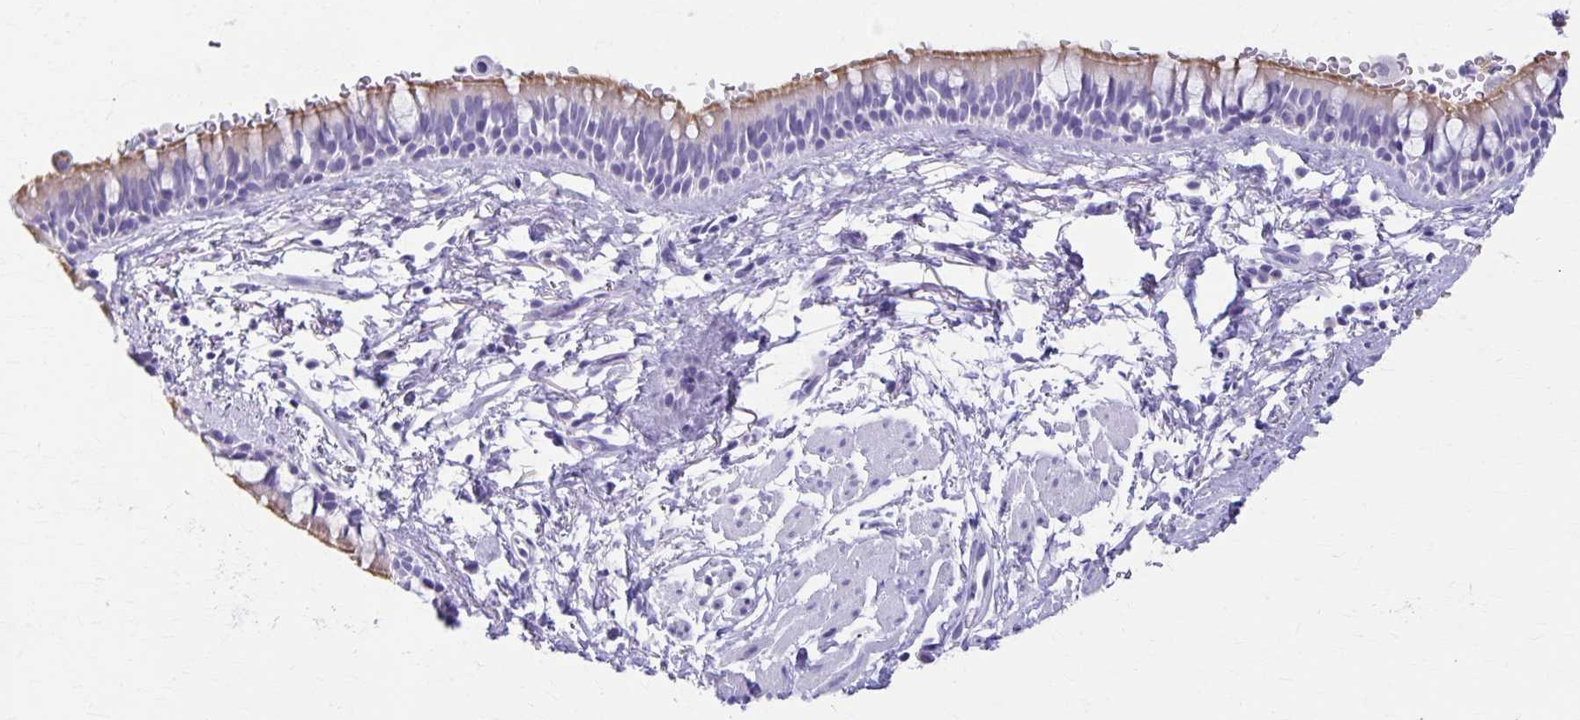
{"staining": {"intensity": "moderate", "quantity": "25%-75%", "location": "cytoplasmic/membranous"}, "tissue": "bronchus", "cell_type": "Respiratory epithelial cells", "image_type": "normal", "snomed": [{"axis": "morphology", "description": "Normal tissue, NOS"}, {"axis": "topography", "description": "Lymph node"}, {"axis": "topography", "description": "Cartilage tissue"}, {"axis": "topography", "description": "Bronchus"}], "caption": "Immunohistochemistry (IHC) photomicrograph of unremarkable human bronchus stained for a protein (brown), which exhibits medium levels of moderate cytoplasmic/membranous expression in approximately 25%-75% of respiratory epithelial cells.", "gene": "DEFA5", "patient": {"sex": "female", "age": 70}}